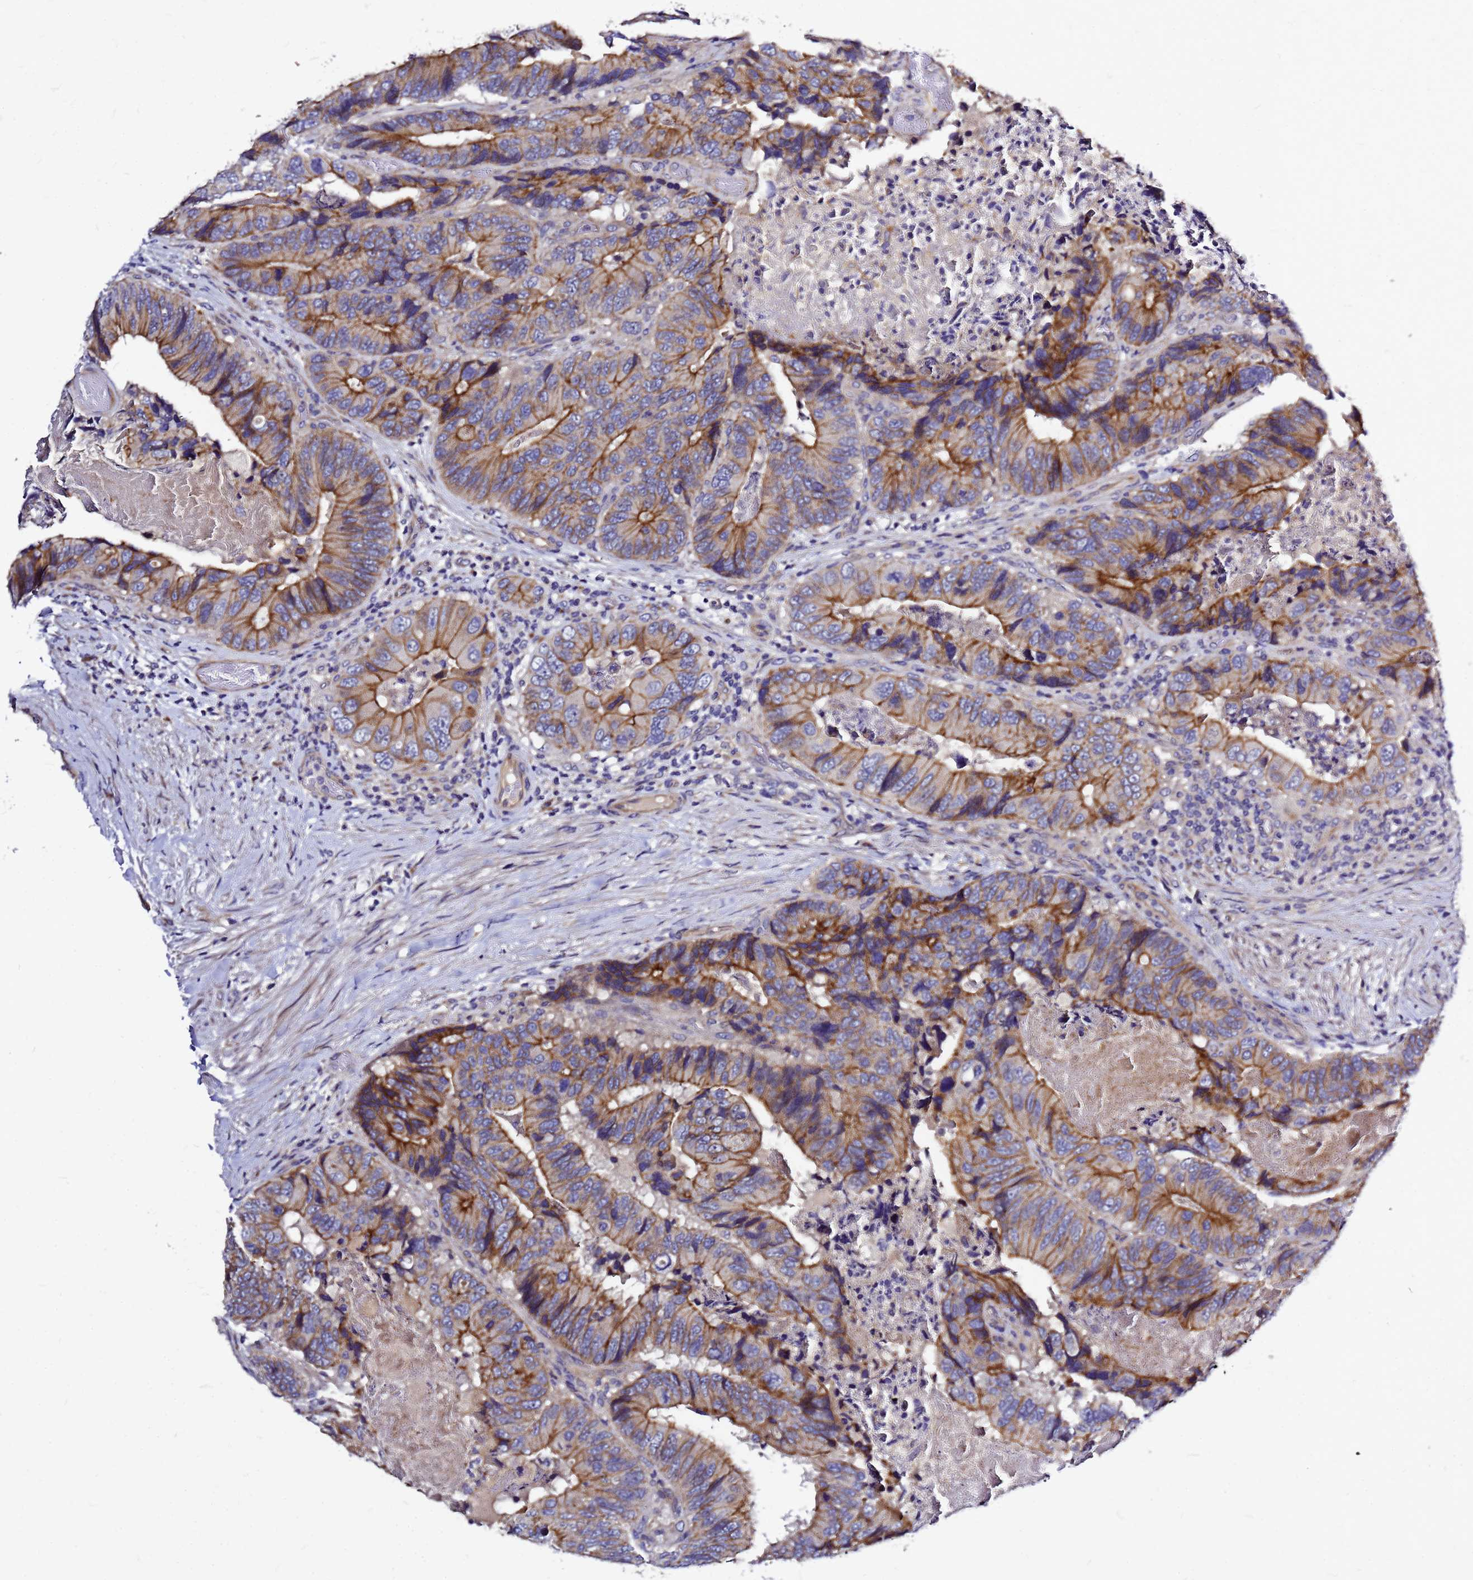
{"staining": {"intensity": "moderate", "quantity": ">75%", "location": "cytoplasmic/membranous"}, "tissue": "colorectal cancer", "cell_type": "Tumor cells", "image_type": "cancer", "snomed": [{"axis": "morphology", "description": "Adenocarcinoma, NOS"}, {"axis": "topography", "description": "Colon"}], "caption": "A brown stain highlights moderate cytoplasmic/membranous staining of a protein in colorectal cancer (adenocarcinoma) tumor cells. Immunohistochemistry stains the protein of interest in brown and the nuclei are stained blue.", "gene": "FBXW5", "patient": {"sex": "male", "age": 84}}